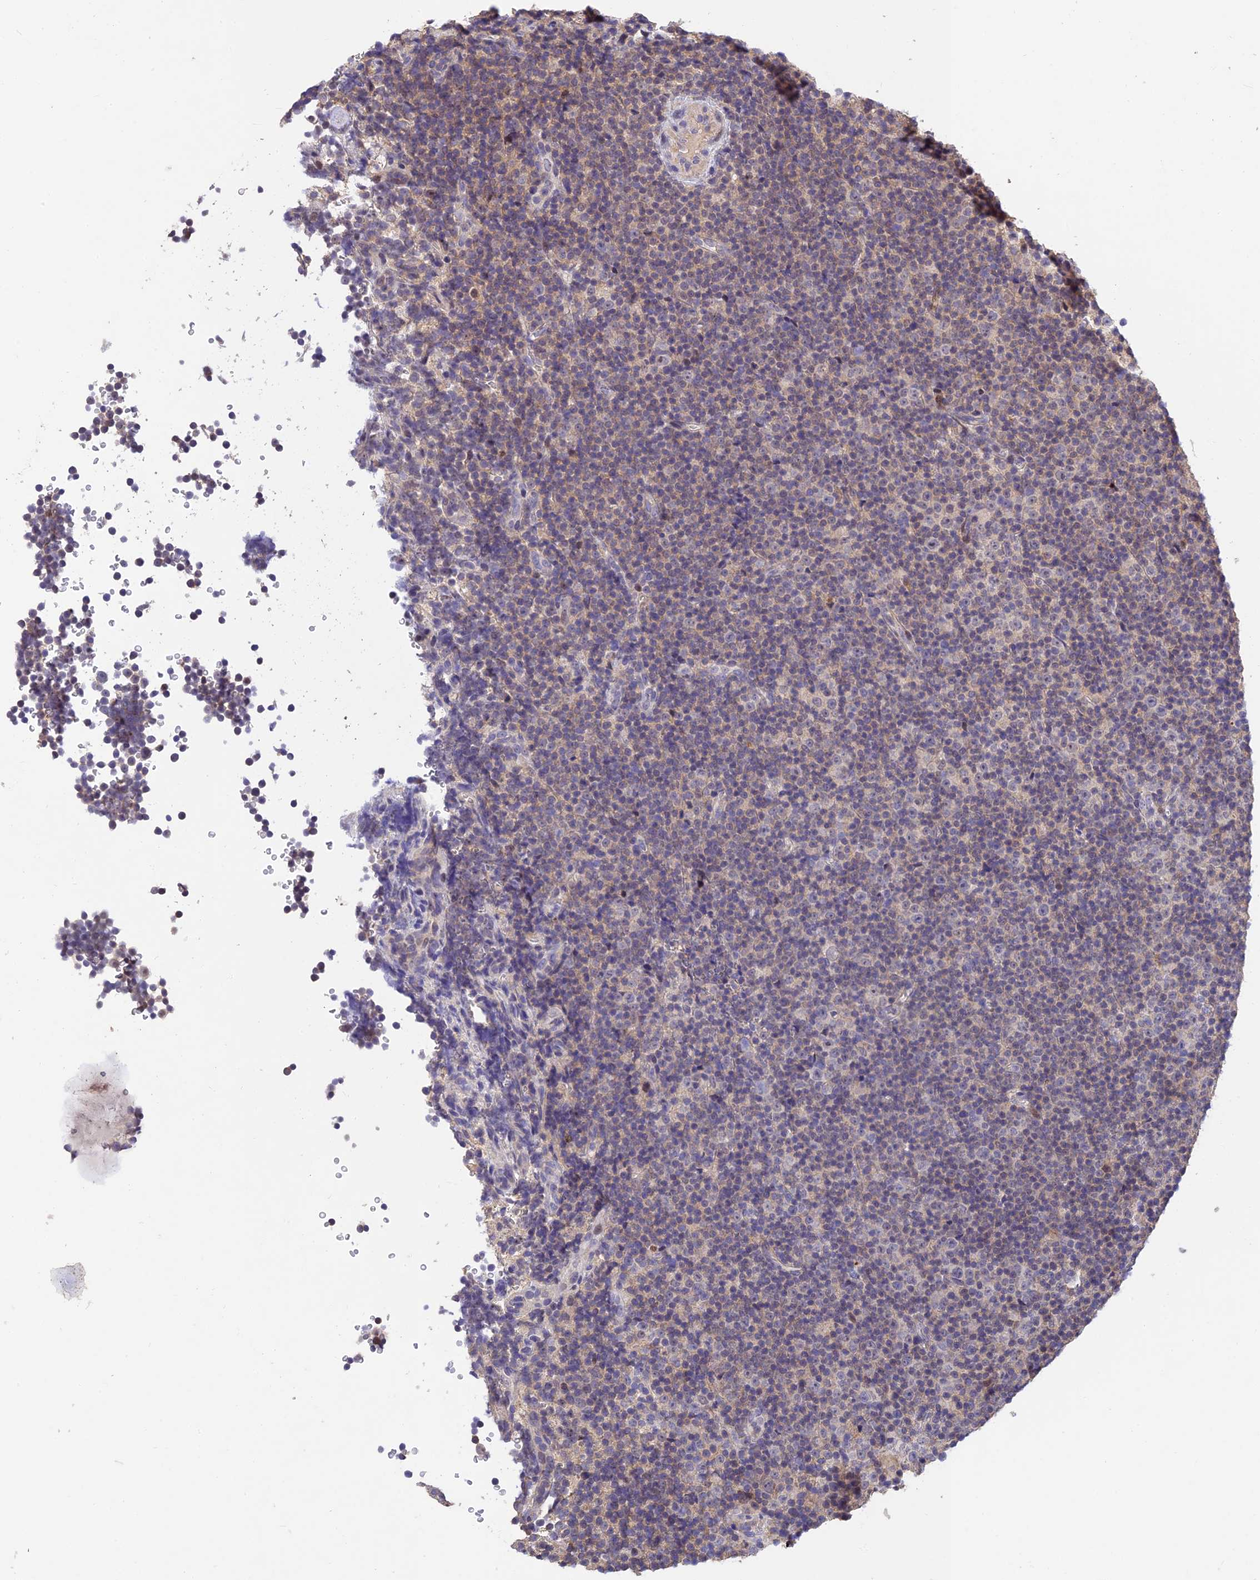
{"staining": {"intensity": "negative", "quantity": "none", "location": "none"}, "tissue": "lymphoma", "cell_type": "Tumor cells", "image_type": "cancer", "snomed": [{"axis": "morphology", "description": "Malignant lymphoma, non-Hodgkin's type, Low grade"}, {"axis": "topography", "description": "Lymph node"}], "caption": "A histopathology image of human lymphoma is negative for staining in tumor cells.", "gene": "DENND5B", "patient": {"sex": "female", "age": 67}}